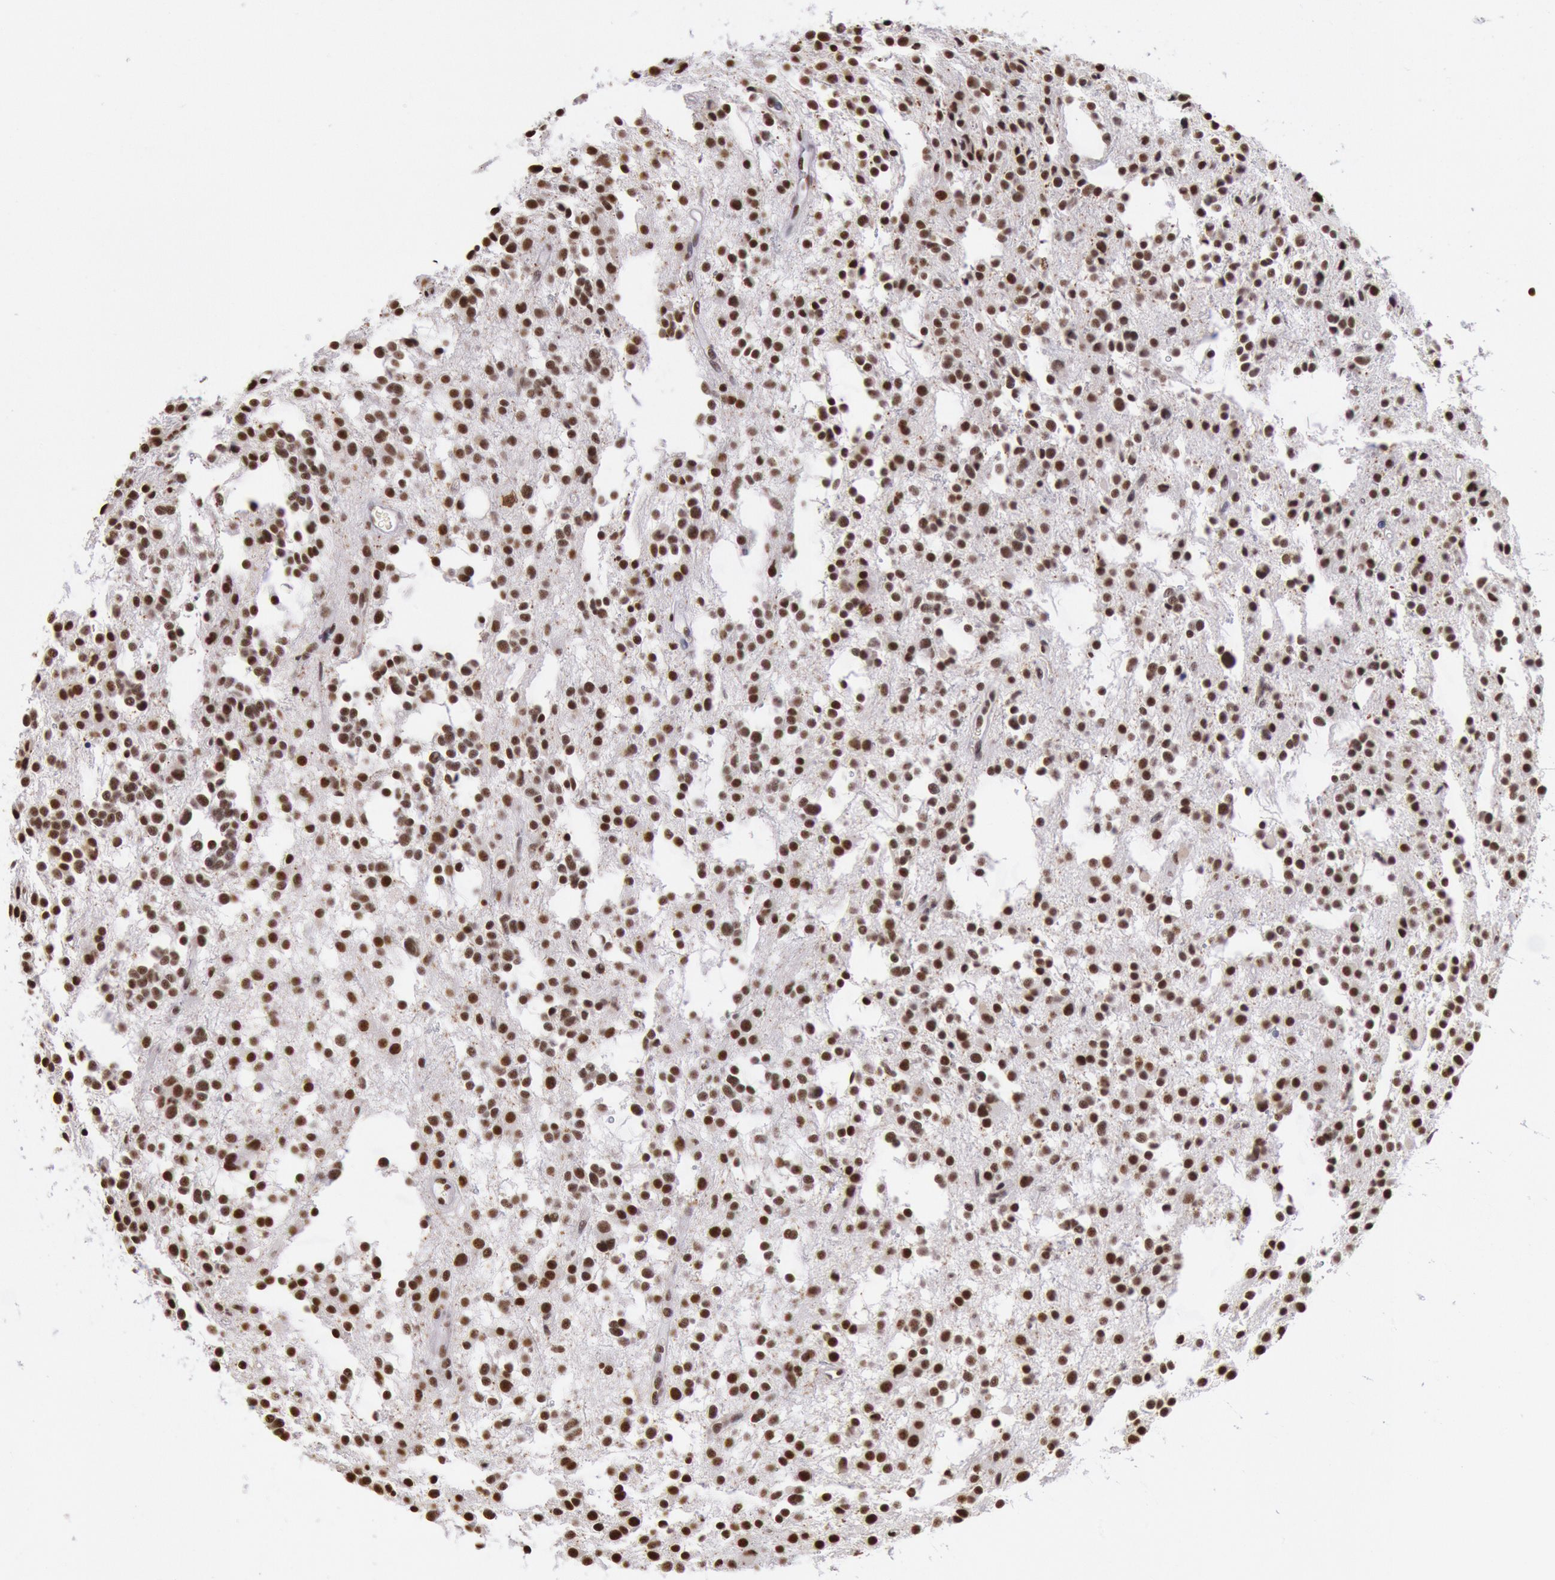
{"staining": {"intensity": "moderate", "quantity": ">75%", "location": "nuclear"}, "tissue": "glioma", "cell_type": "Tumor cells", "image_type": "cancer", "snomed": [{"axis": "morphology", "description": "Glioma, malignant, Low grade"}, {"axis": "topography", "description": "Brain"}], "caption": "A medium amount of moderate nuclear positivity is identified in about >75% of tumor cells in glioma tissue. (IHC, brightfield microscopy, high magnification).", "gene": "SNRPD3", "patient": {"sex": "female", "age": 36}}